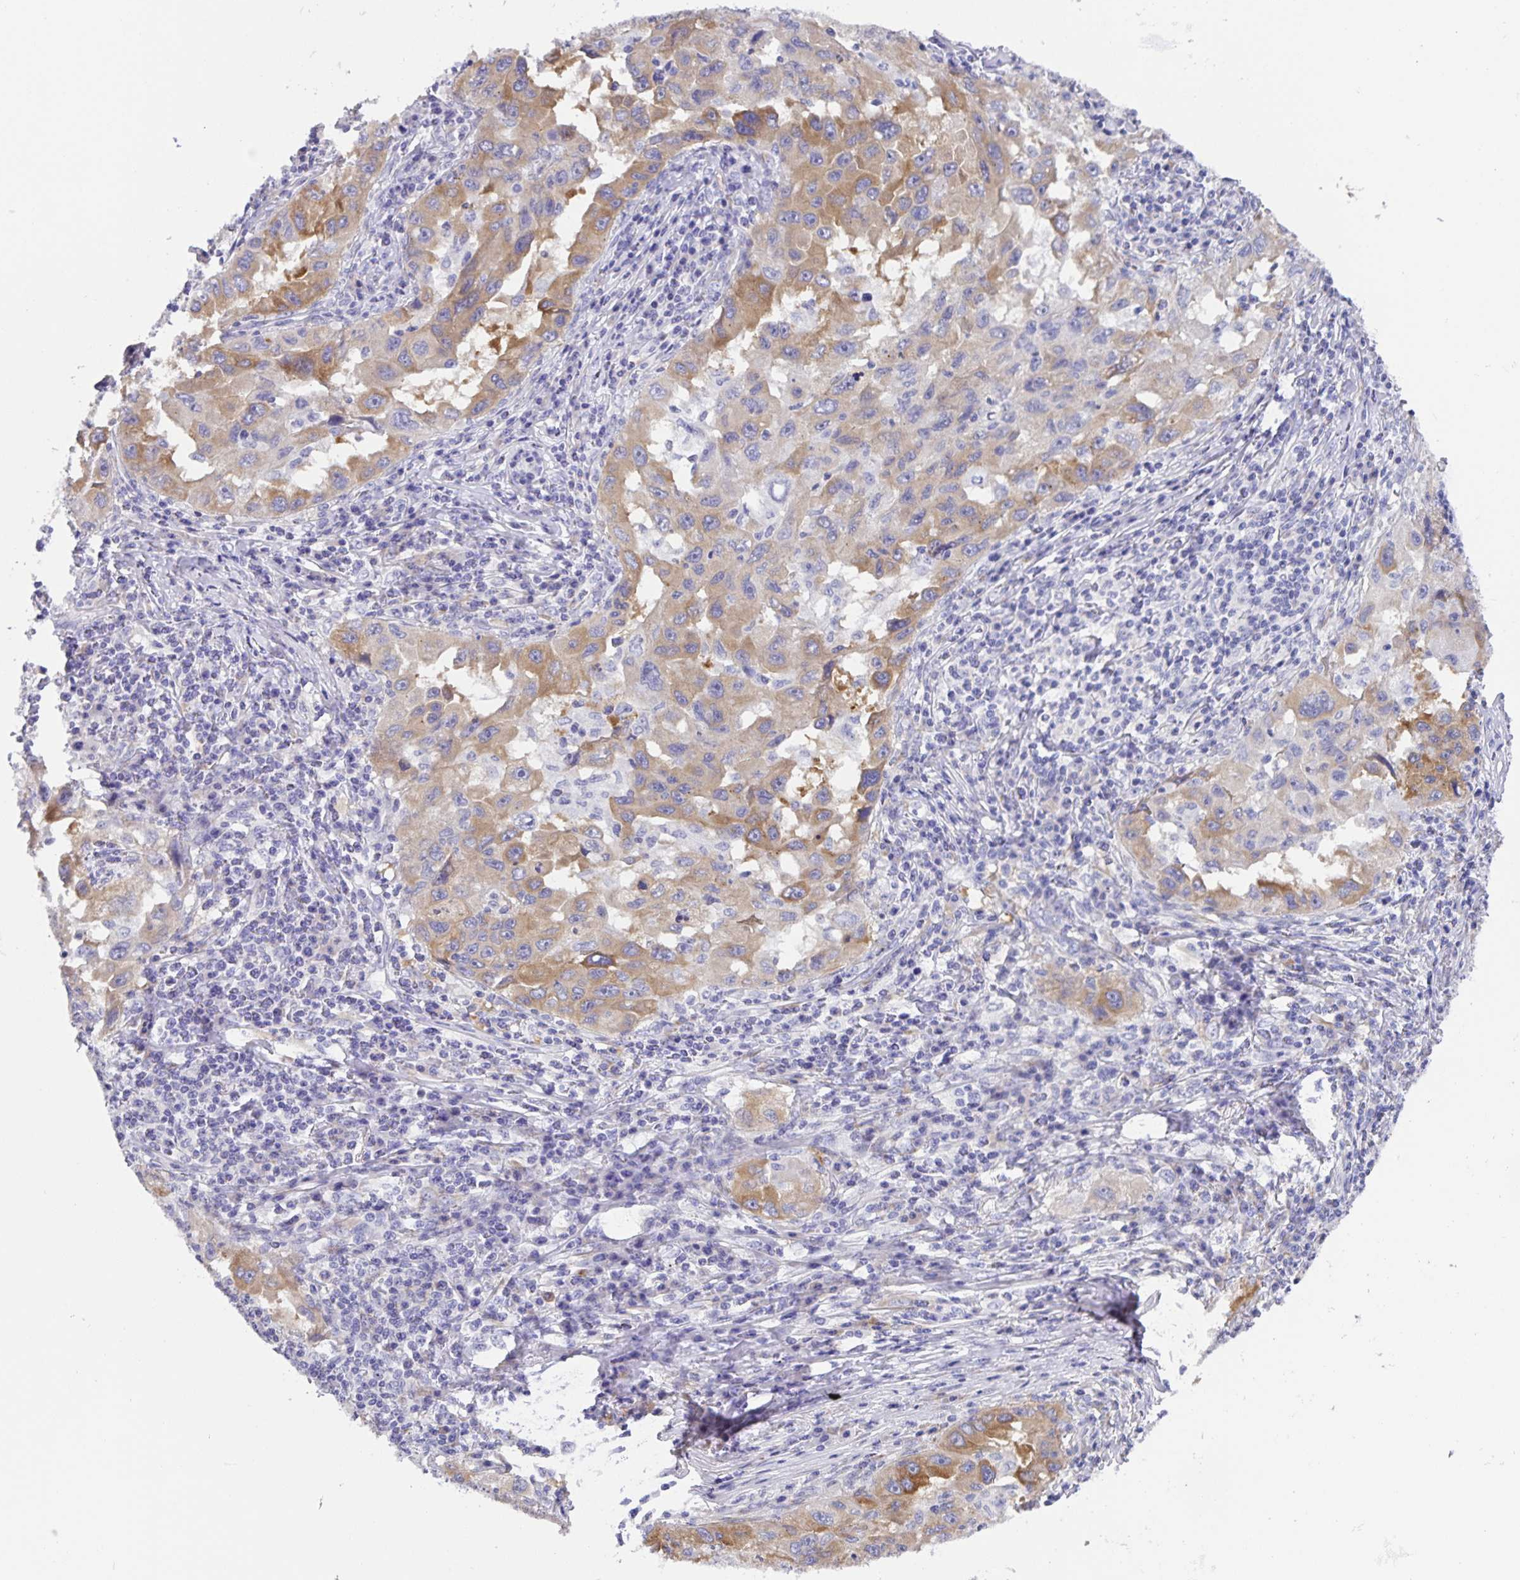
{"staining": {"intensity": "weak", "quantity": ">75%", "location": "cytoplasmic/membranous"}, "tissue": "lung cancer", "cell_type": "Tumor cells", "image_type": "cancer", "snomed": [{"axis": "morphology", "description": "Adenocarcinoma, NOS"}, {"axis": "topography", "description": "Lung"}], "caption": "Immunohistochemical staining of human lung cancer (adenocarcinoma) exhibits weak cytoplasmic/membranous protein positivity in about >75% of tumor cells.", "gene": "PRR36", "patient": {"sex": "female", "age": 73}}